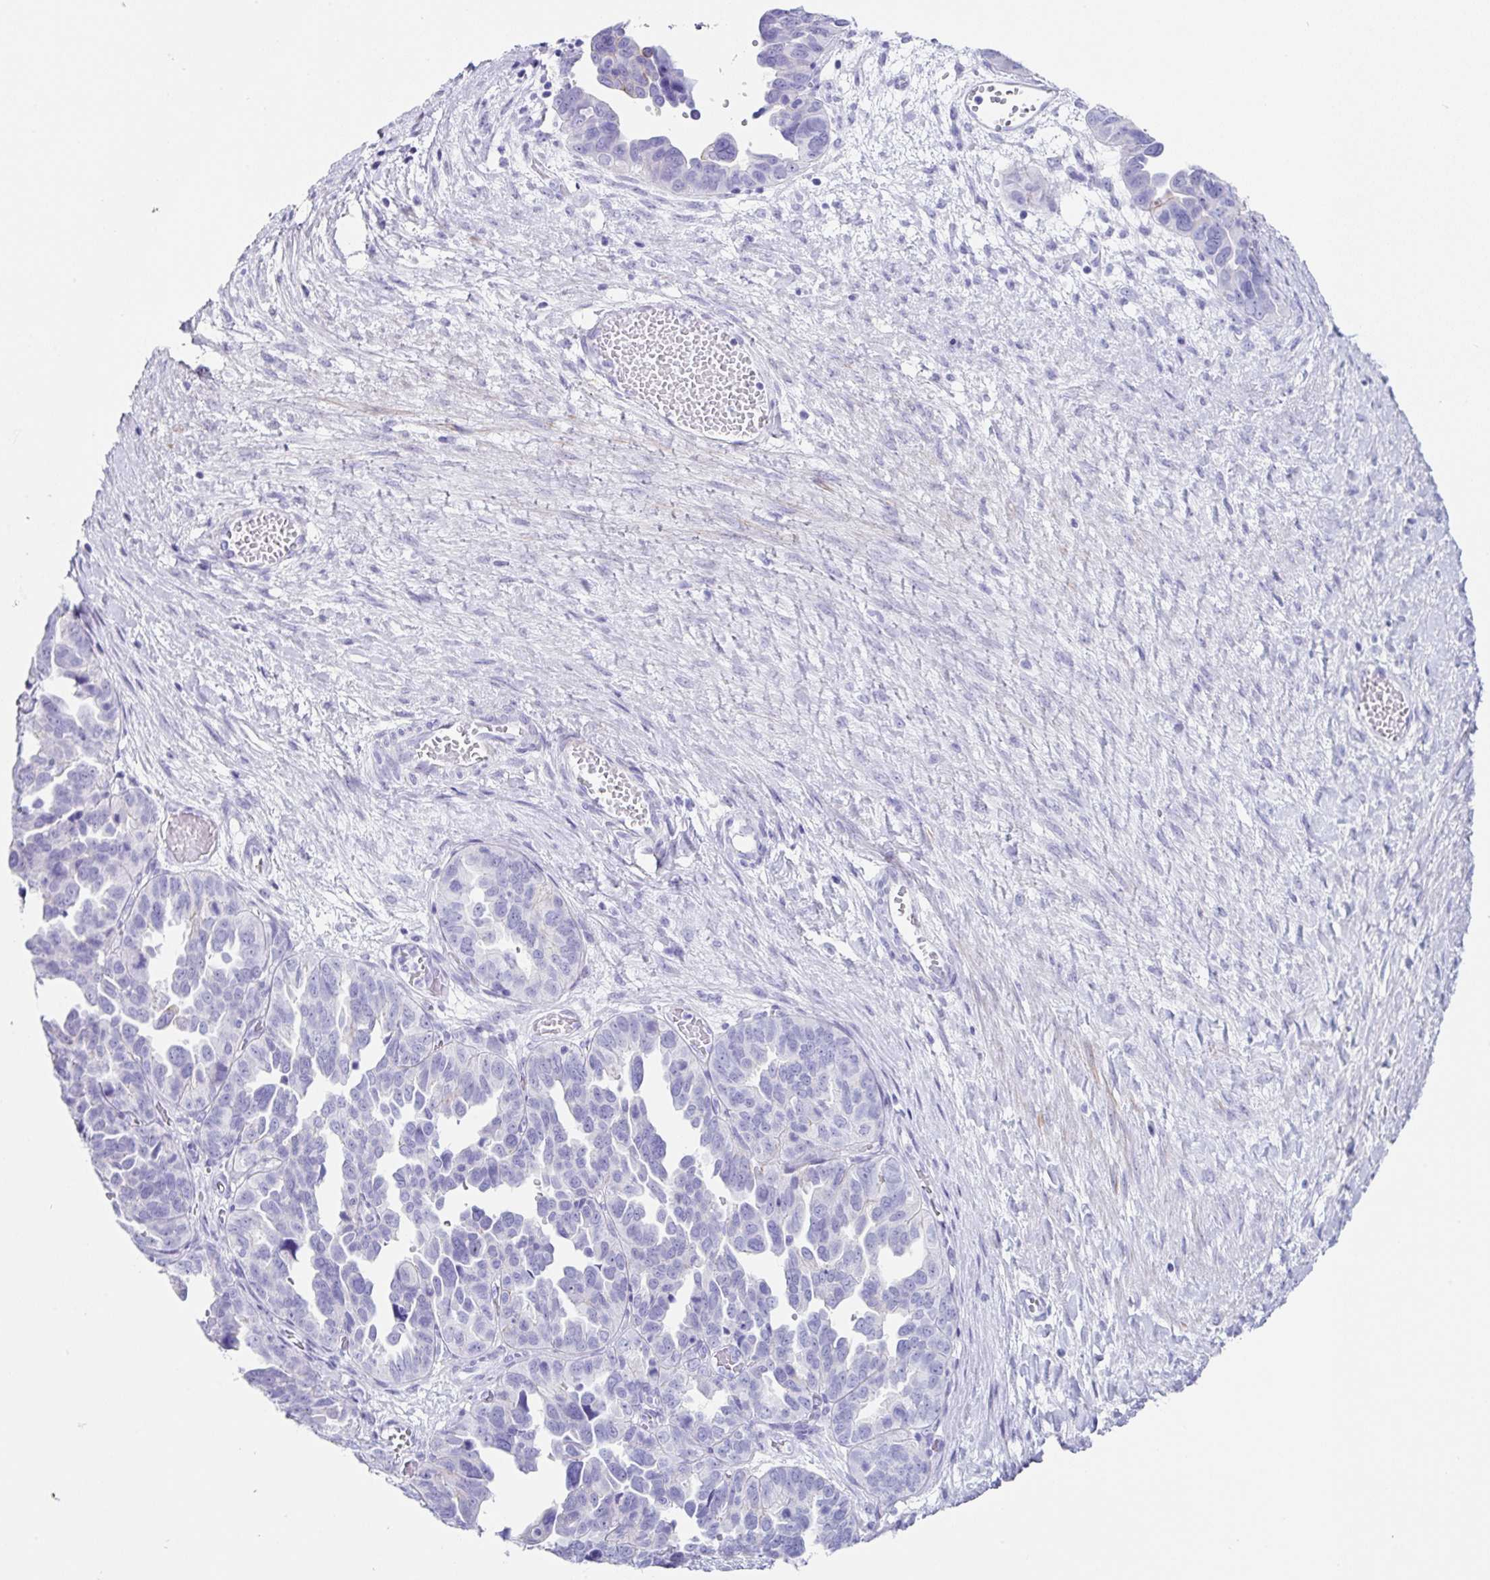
{"staining": {"intensity": "negative", "quantity": "none", "location": "none"}, "tissue": "ovarian cancer", "cell_type": "Tumor cells", "image_type": "cancer", "snomed": [{"axis": "morphology", "description": "Cystadenocarcinoma, serous, NOS"}, {"axis": "topography", "description": "Ovary"}], "caption": "Ovarian cancer (serous cystadenocarcinoma) was stained to show a protein in brown. There is no significant expression in tumor cells.", "gene": "CLDND2", "patient": {"sex": "female", "age": 64}}